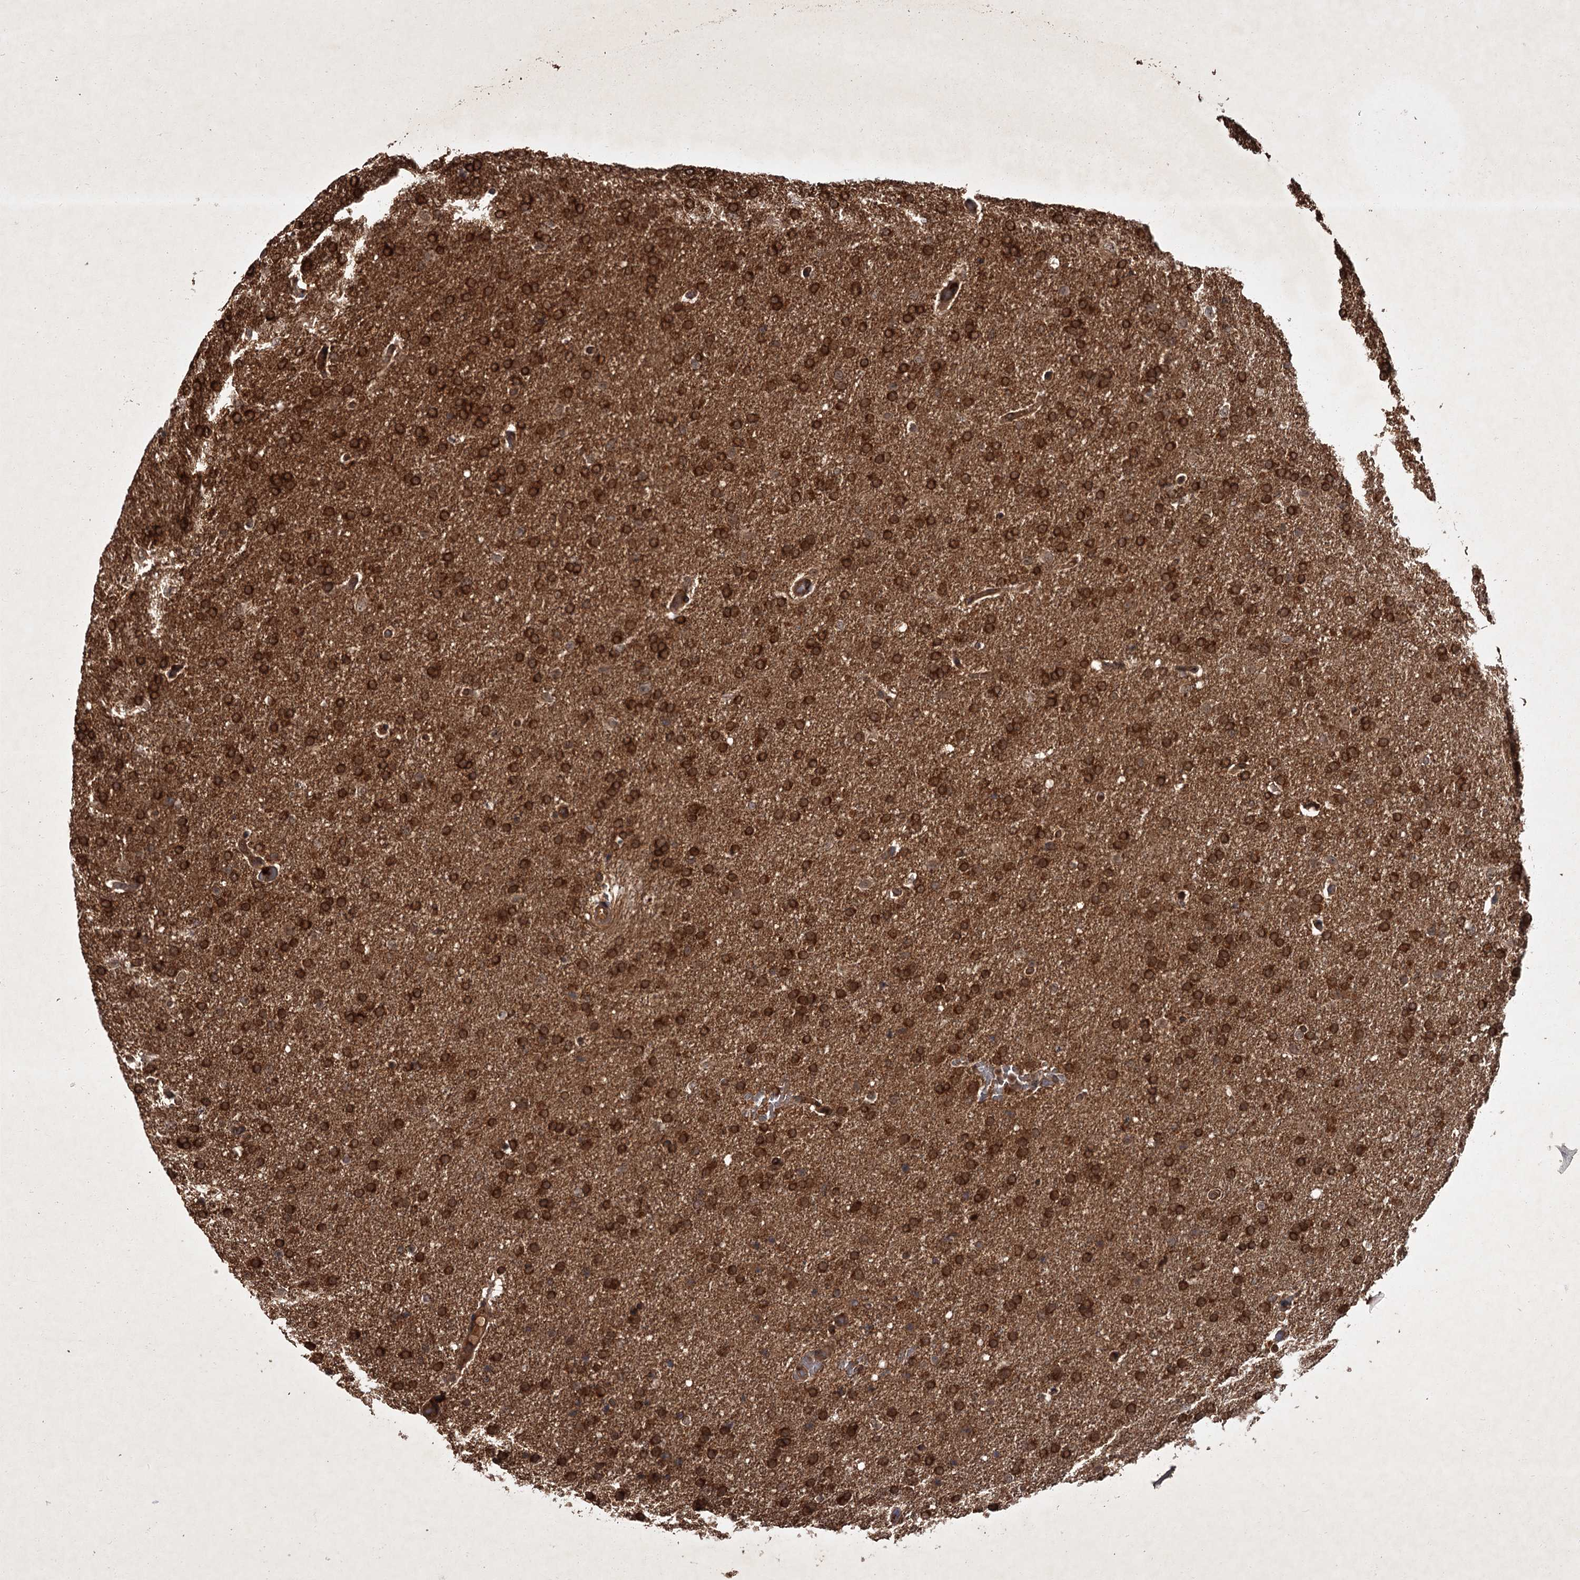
{"staining": {"intensity": "strong", "quantity": ">75%", "location": "cytoplasmic/membranous"}, "tissue": "glioma", "cell_type": "Tumor cells", "image_type": "cancer", "snomed": [{"axis": "morphology", "description": "Glioma, malignant, High grade"}, {"axis": "topography", "description": "Brain"}], "caption": "Glioma tissue exhibits strong cytoplasmic/membranous positivity in approximately >75% of tumor cells, visualized by immunohistochemistry. The staining is performed using DAB brown chromogen to label protein expression. The nuclei are counter-stained blue using hematoxylin.", "gene": "TBC1D23", "patient": {"sex": "male", "age": 72}}